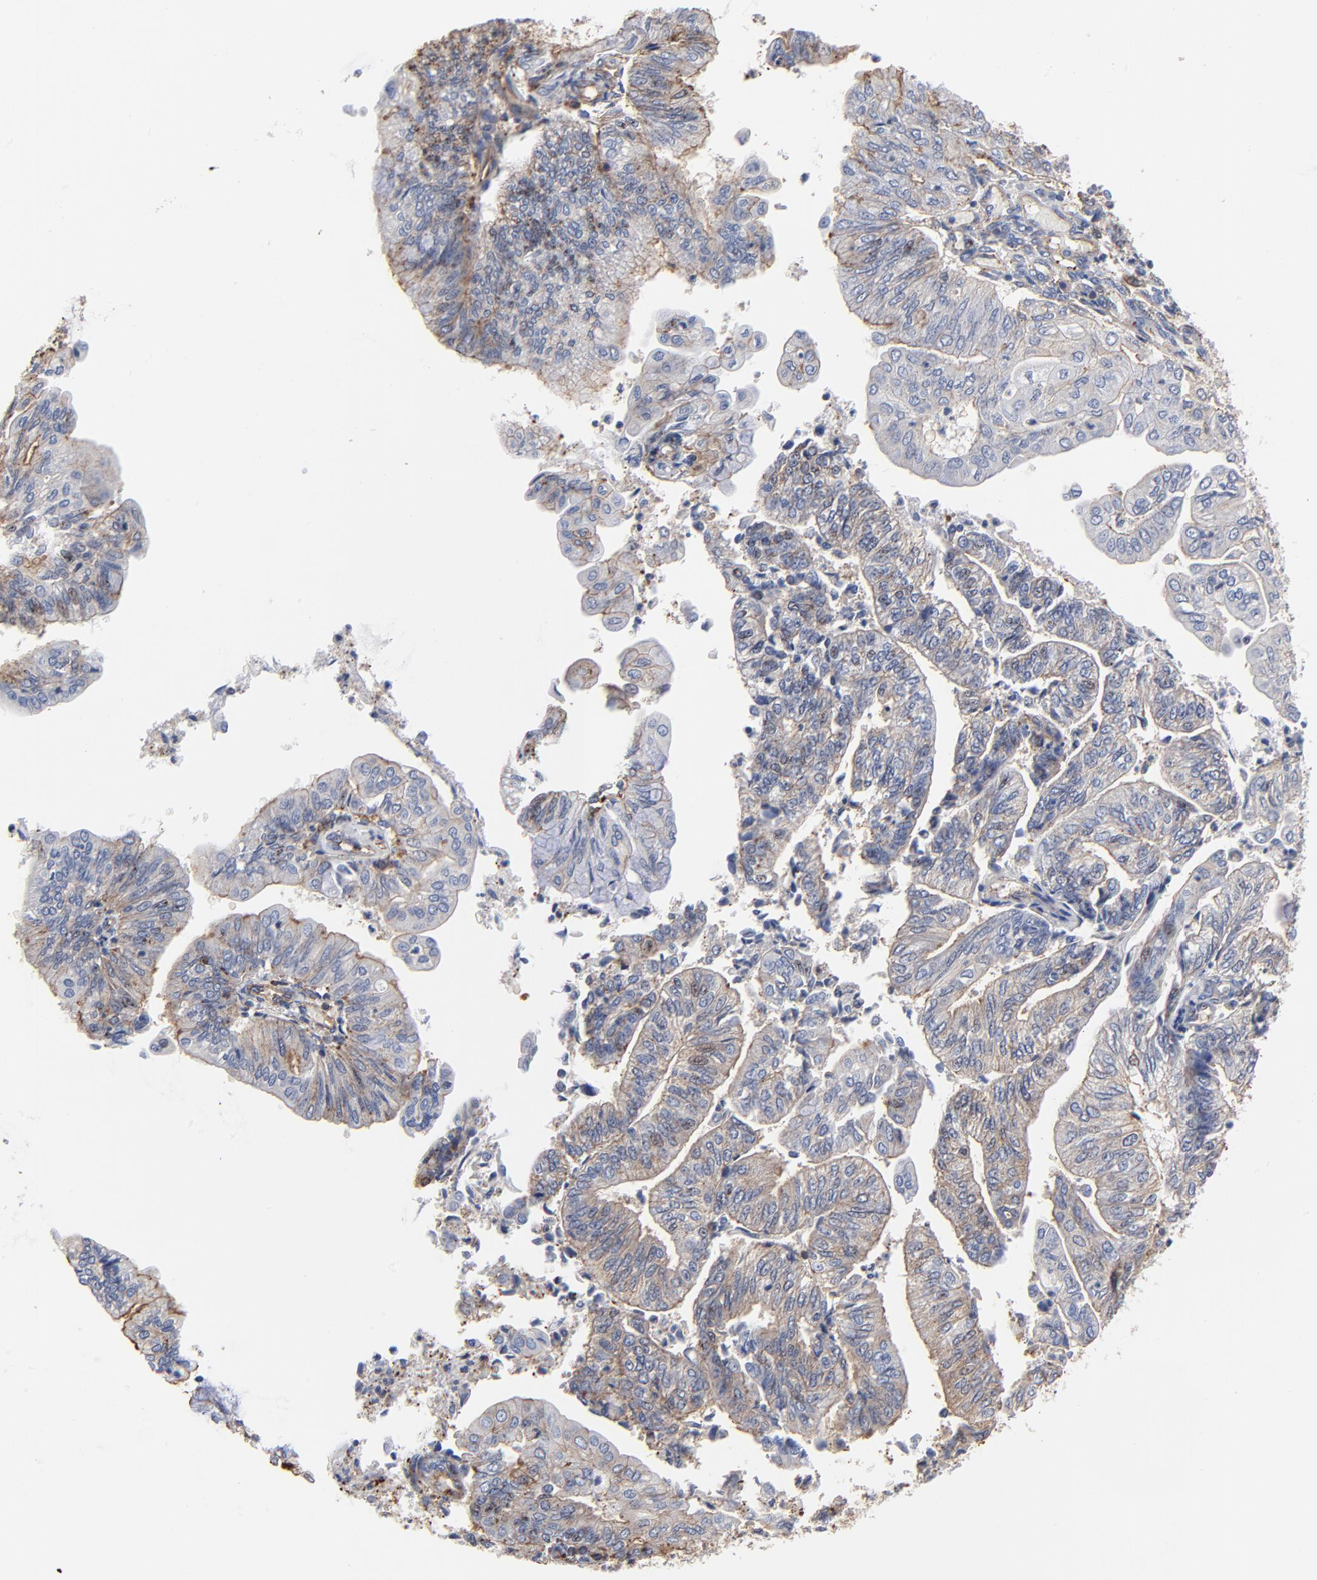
{"staining": {"intensity": "weak", "quantity": "25%-75%", "location": "cytoplasmic/membranous"}, "tissue": "endometrial cancer", "cell_type": "Tumor cells", "image_type": "cancer", "snomed": [{"axis": "morphology", "description": "Adenocarcinoma, NOS"}, {"axis": "topography", "description": "Endometrium"}], "caption": "Adenocarcinoma (endometrial) stained for a protein (brown) displays weak cytoplasmic/membranous positive positivity in about 25%-75% of tumor cells.", "gene": "ACTA2", "patient": {"sex": "female", "age": 59}}